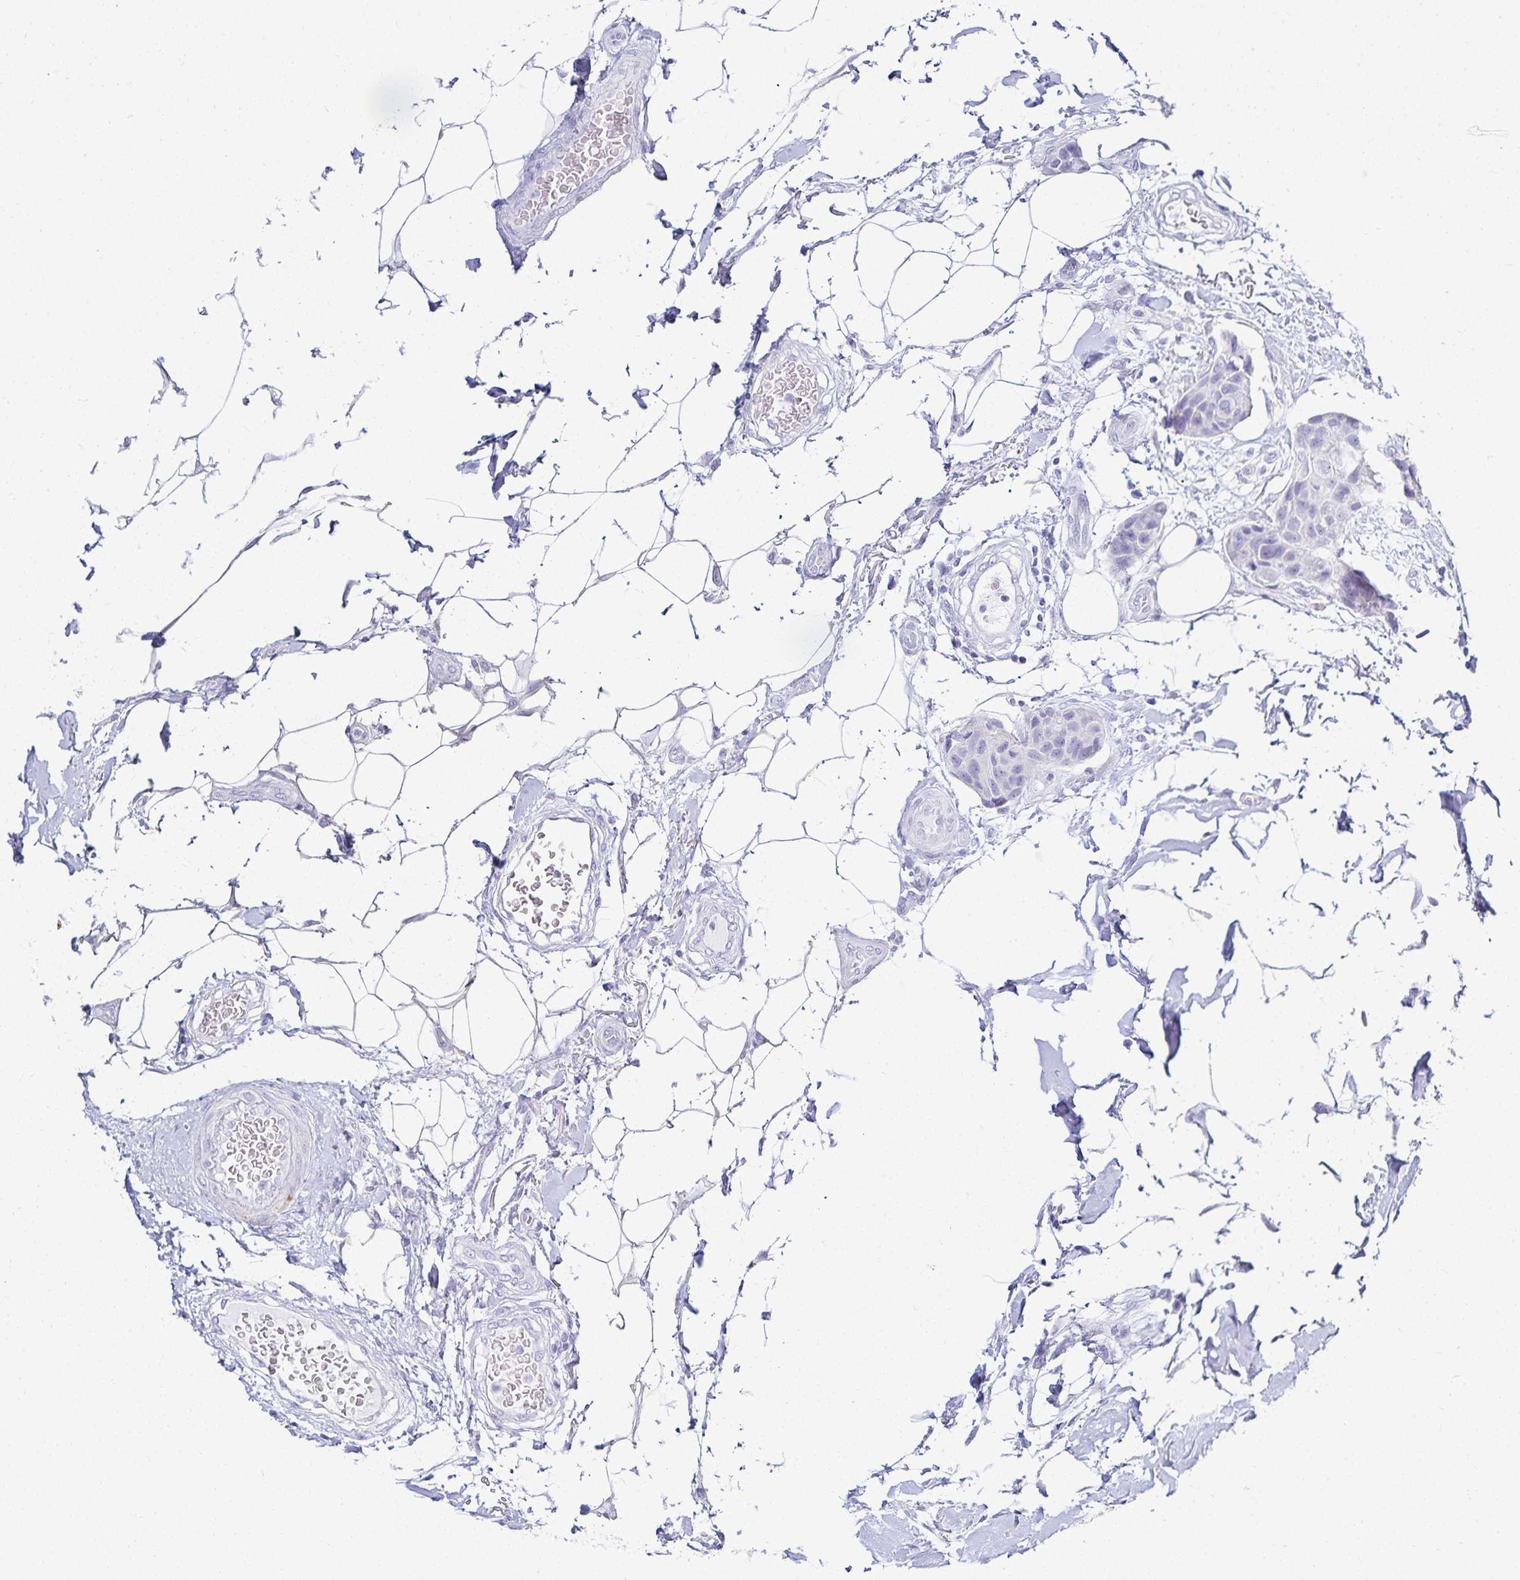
{"staining": {"intensity": "negative", "quantity": "none", "location": "none"}, "tissue": "breast cancer", "cell_type": "Tumor cells", "image_type": "cancer", "snomed": [{"axis": "morphology", "description": "Duct carcinoma"}, {"axis": "topography", "description": "Breast"}, {"axis": "topography", "description": "Lymph node"}], "caption": "Breast invasive ductal carcinoma stained for a protein using IHC shows no staining tumor cells.", "gene": "GP2", "patient": {"sex": "female", "age": 80}}